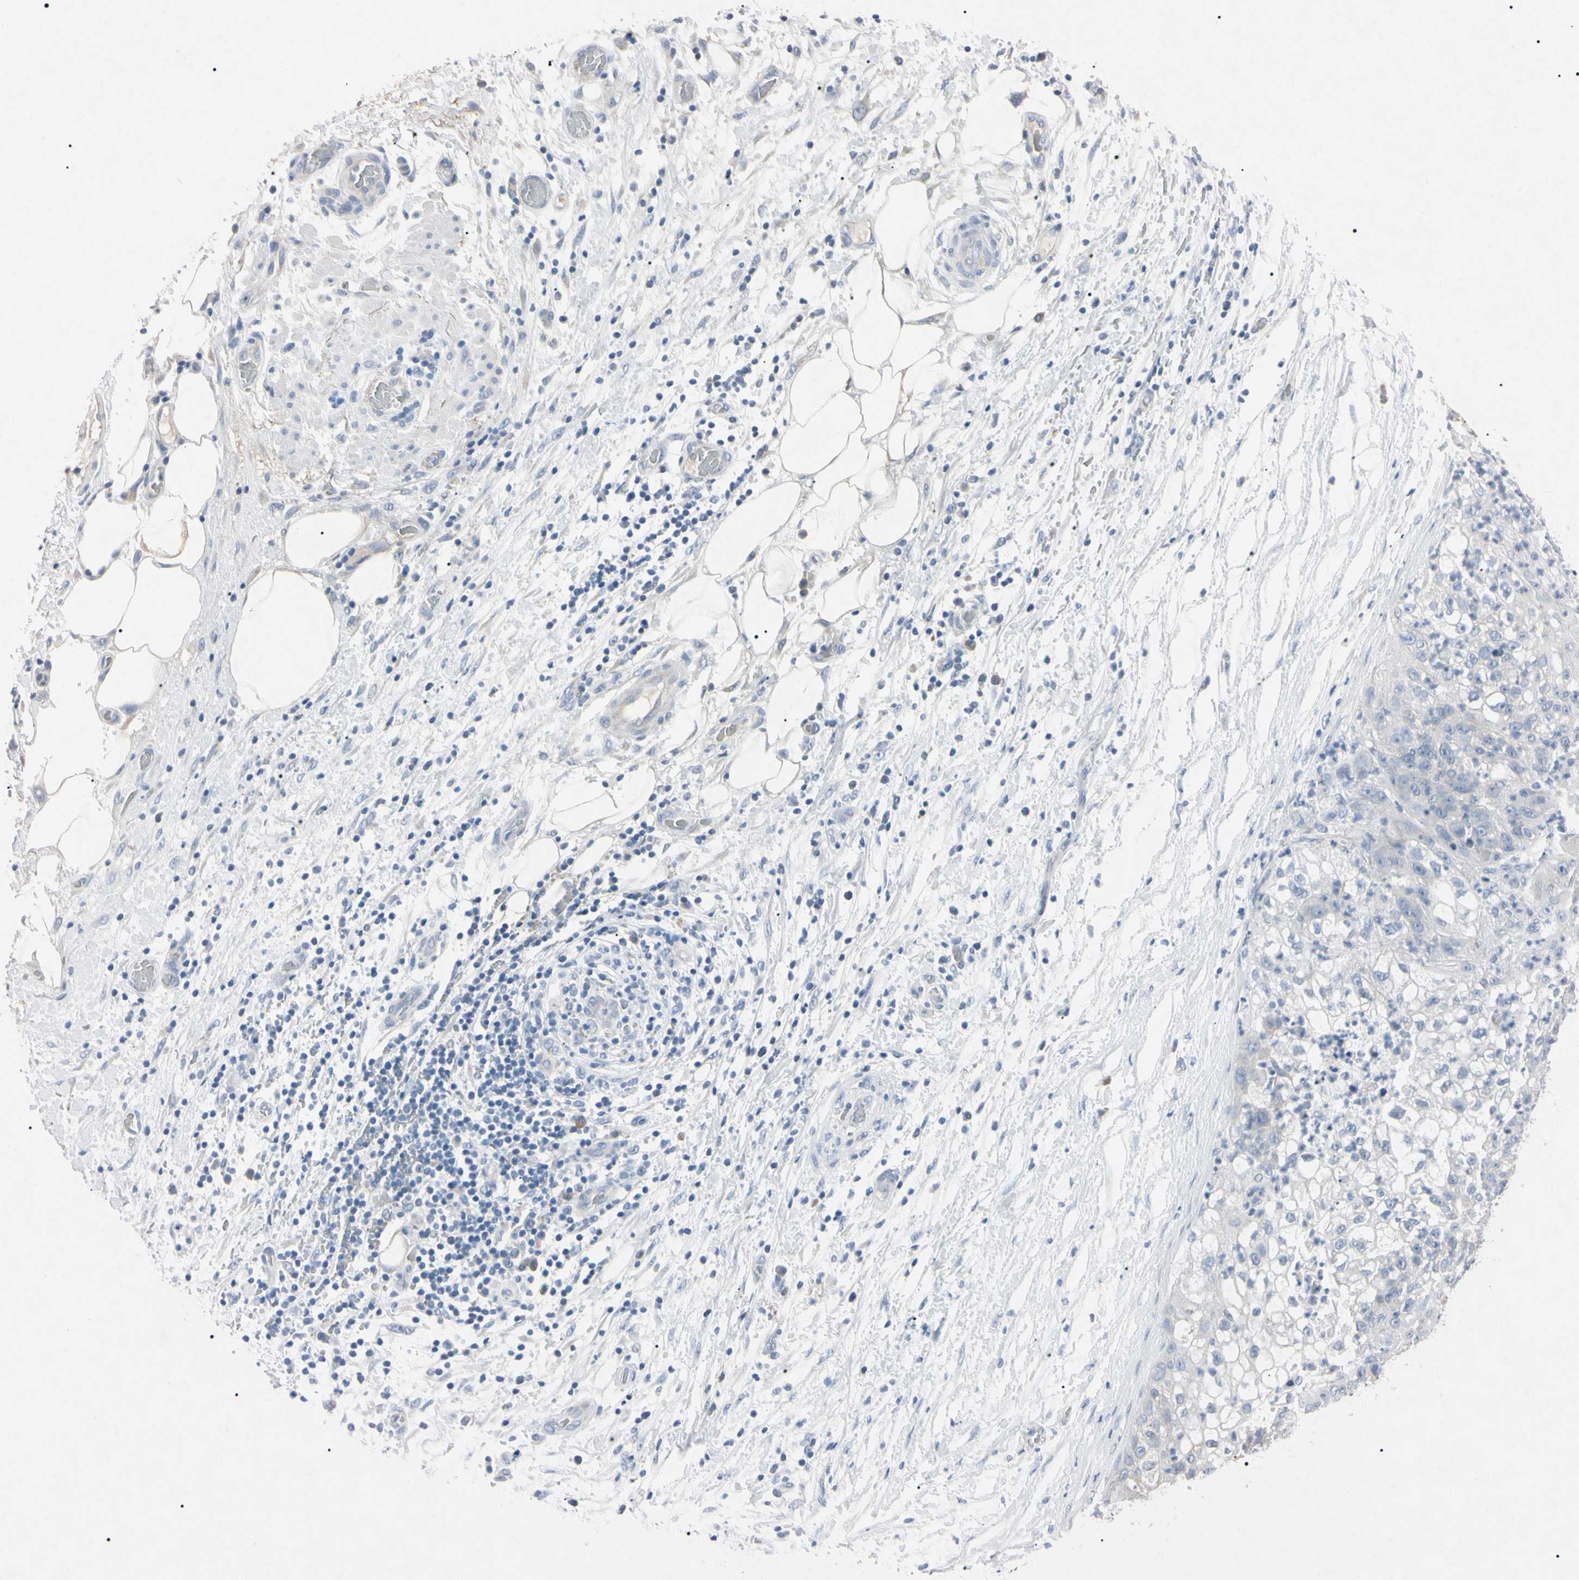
{"staining": {"intensity": "negative", "quantity": "none", "location": "none"}, "tissue": "lung cancer", "cell_type": "Tumor cells", "image_type": "cancer", "snomed": [{"axis": "morphology", "description": "Inflammation, NOS"}, {"axis": "morphology", "description": "Squamous cell carcinoma, NOS"}, {"axis": "topography", "description": "Lymph node"}, {"axis": "topography", "description": "Soft tissue"}, {"axis": "topography", "description": "Lung"}], "caption": "Micrograph shows no protein staining in tumor cells of lung cancer tissue.", "gene": "ELN", "patient": {"sex": "male", "age": 66}}